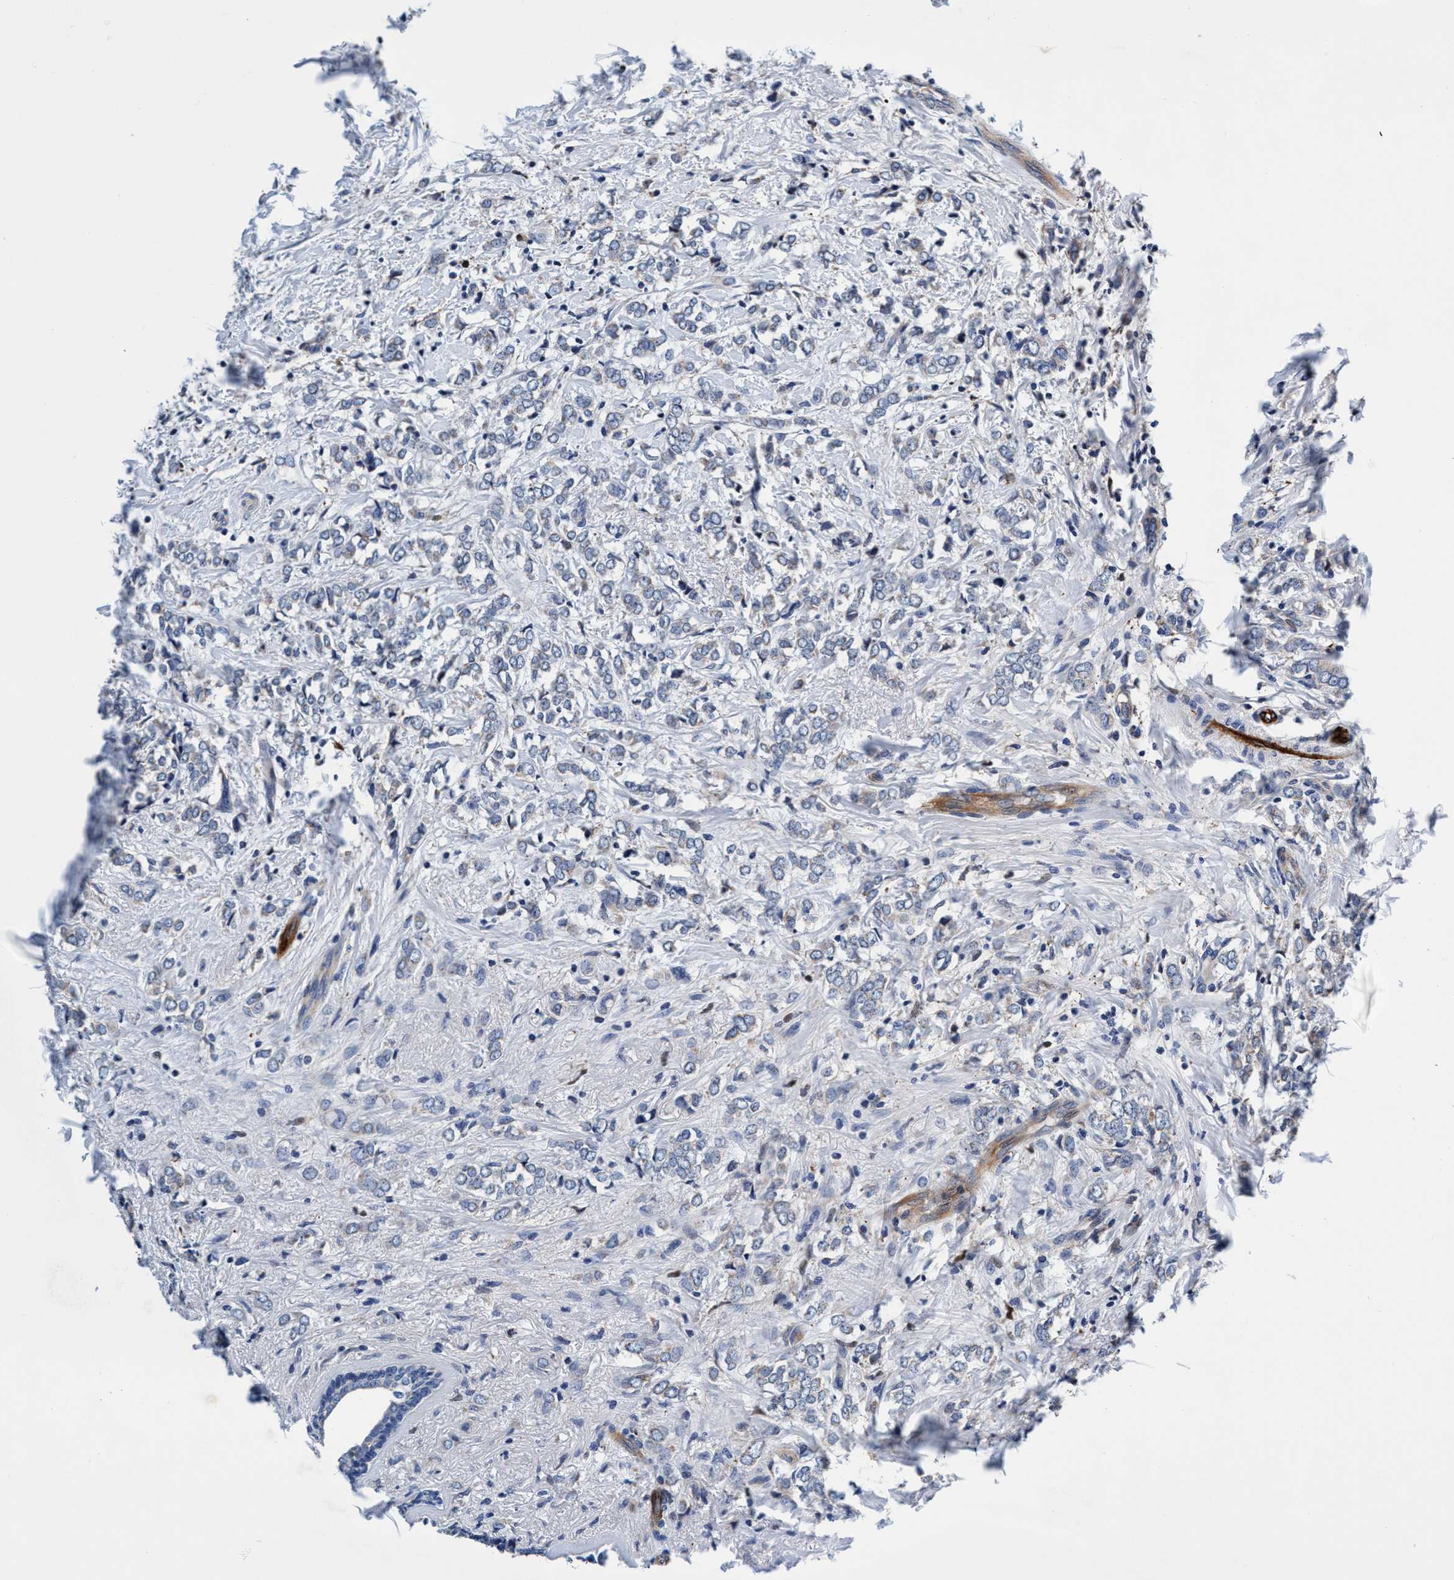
{"staining": {"intensity": "weak", "quantity": "<25%", "location": "cytoplasmic/membranous"}, "tissue": "breast cancer", "cell_type": "Tumor cells", "image_type": "cancer", "snomed": [{"axis": "morphology", "description": "Normal tissue, NOS"}, {"axis": "morphology", "description": "Lobular carcinoma"}, {"axis": "topography", "description": "Breast"}], "caption": "Immunohistochemistry (IHC) photomicrograph of neoplastic tissue: breast lobular carcinoma stained with DAB (3,3'-diaminobenzidine) exhibits no significant protein staining in tumor cells.", "gene": "UBALD2", "patient": {"sex": "female", "age": 47}}